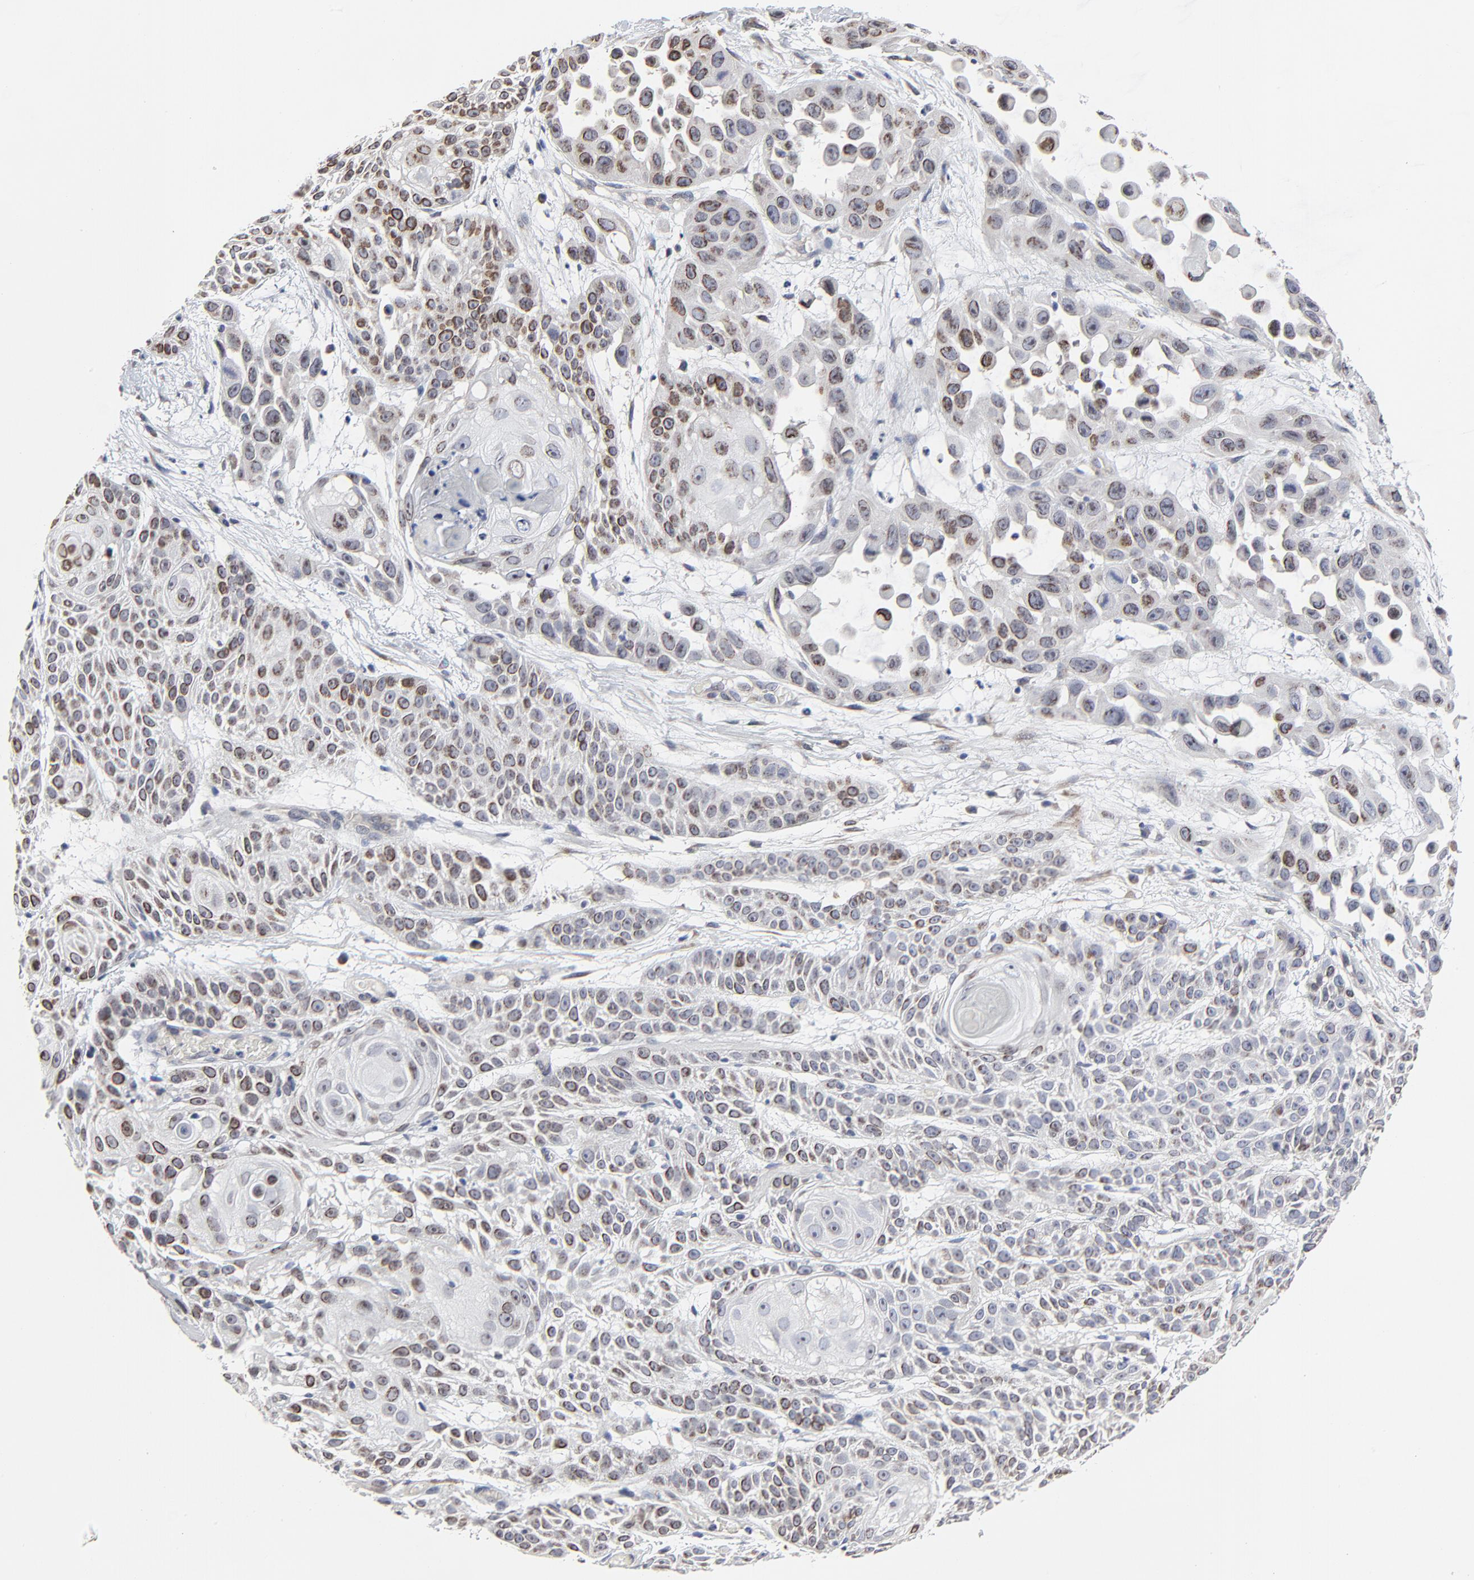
{"staining": {"intensity": "moderate", "quantity": "25%-75%", "location": "cytoplasmic/membranous,nuclear"}, "tissue": "skin cancer", "cell_type": "Tumor cells", "image_type": "cancer", "snomed": [{"axis": "morphology", "description": "Squamous cell carcinoma, NOS"}, {"axis": "topography", "description": "Skin"}], "caption": "Moderate cytoplasmic/membranous and nuclear staining for a protein is seen in approximately 25%-75% of tumor cells of squamous cell carcinoma (skin) using IHC.", "gene": "NLGN3", "patient": {"sex": "male", "age": 81}}